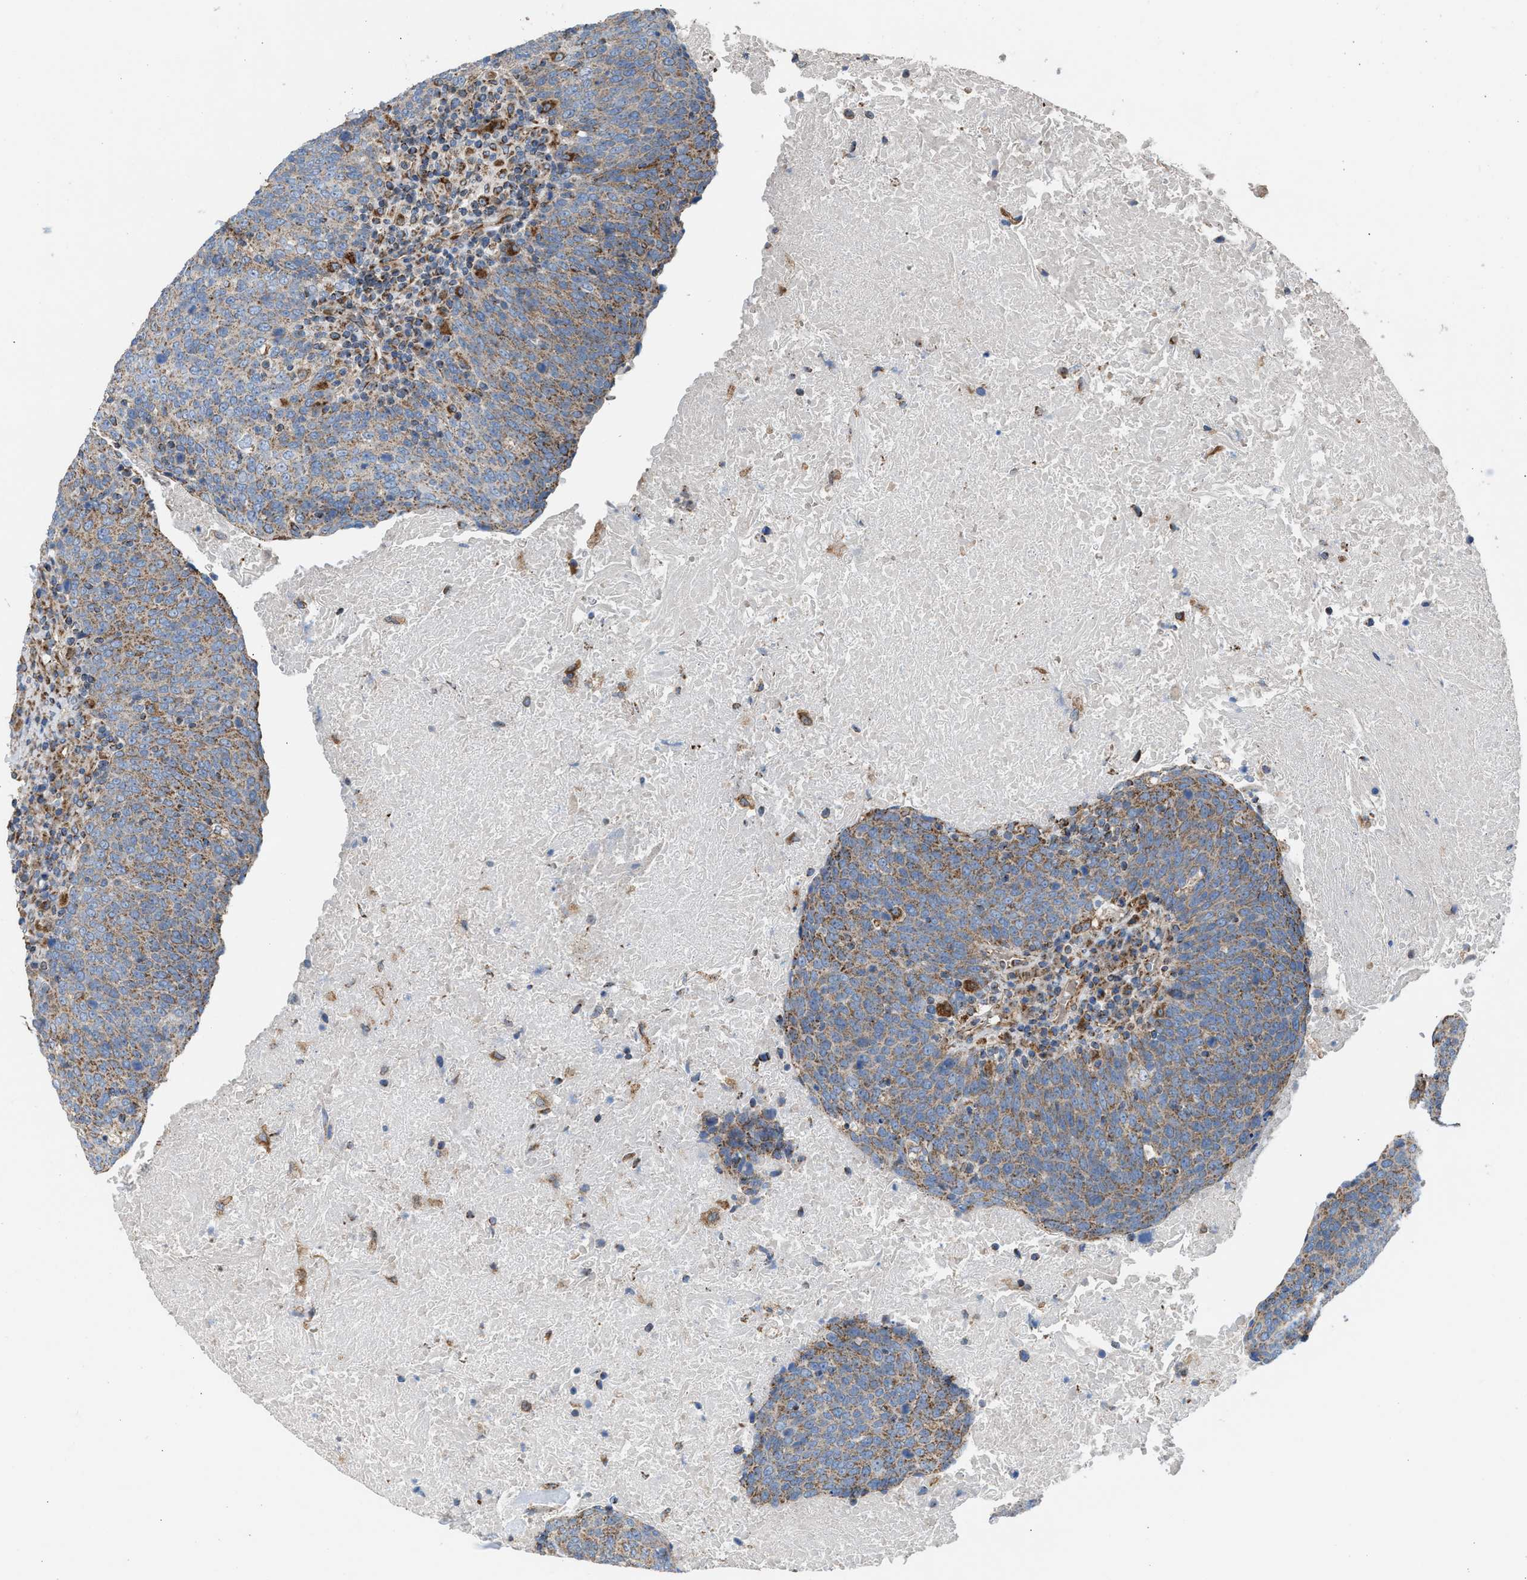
{"staining": {"intensity": "weak", "quantity": ">75%", "location": "cytoplasmic/membranous"}, "tissue": "head and neck cancer", "cell_type": "Tumor cells", "image_type": "cancer", "snomed": [{"axis": "morphology", "description": "Squamous cell carcinoma, NOS"}, {"axis": "morphology", "description": "Squamous cell carcinoma, metastatic, NOS"}, {"axis": "topography", "description": "Lymph node"}, {"axis": "topography", "description": "Head-Neck"}], "caption": "A histopathology image of human metastatic squamous cell carcinoma (head and neck) stained for a protein exhibits weak cytoplasmic/membranous brown staining in tumor cells.", "gene": "SLC10A3", "patient": {"sex": "male", "age": 62}}